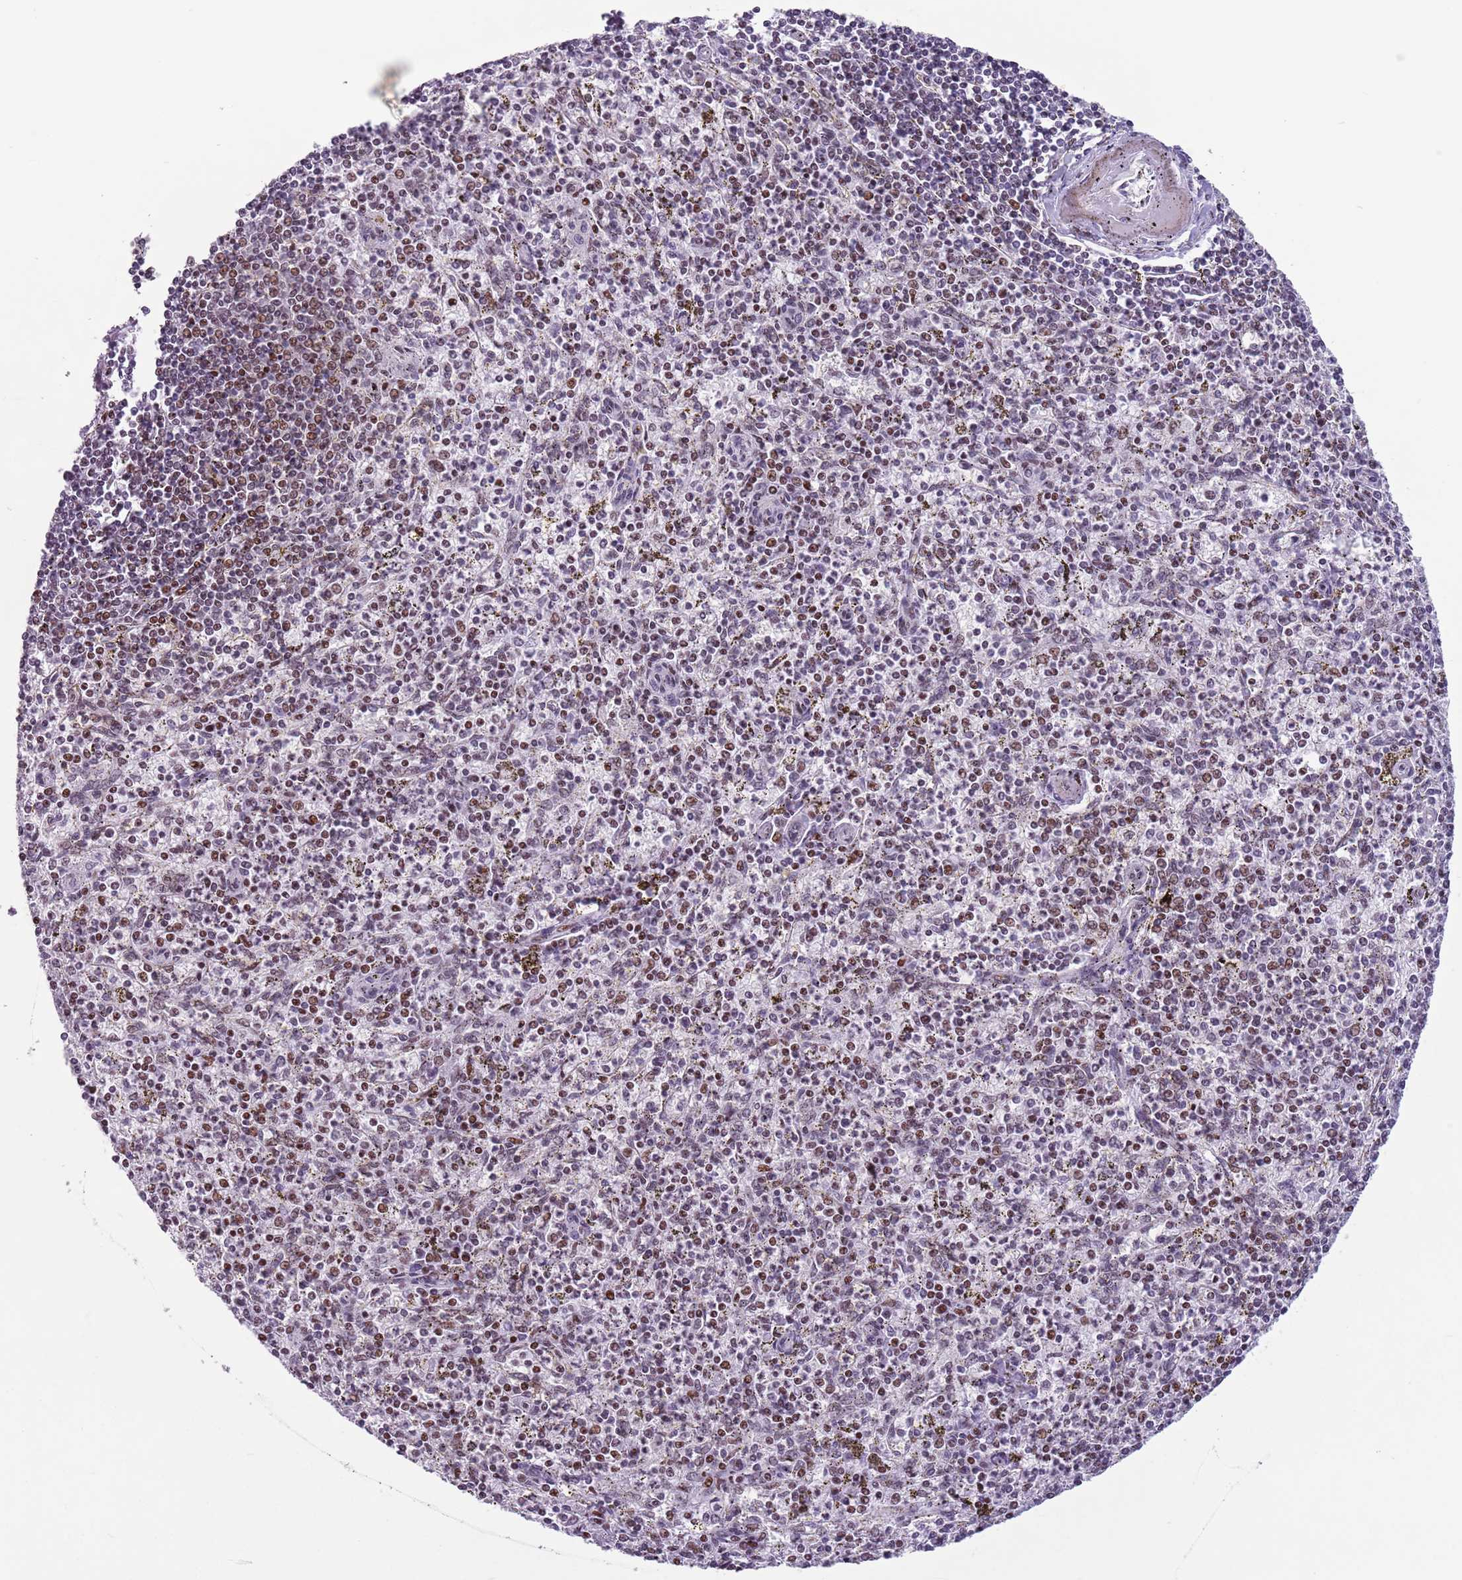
{"staining": {"intensity": "moderate", "quantity": "25%-75%", "location": "nuclear"}, "tissue": "spleen", "cell_type": "Cells in red pulp", "image_type": "normal", "snomed": [{"axis": "morphology", "description": "Normal tissue, NOS"}, {"axis": "topography", "description": "Spleen"}], "caption": "IHC photomicrograph of normal human spleen stained for a protein (brown), which displays medium levels of moderate nuclear expression in about 25%-75% of cells in red pulp.", "gene": "FAM104B", "patient": {"sex": "male", "age": 72}}